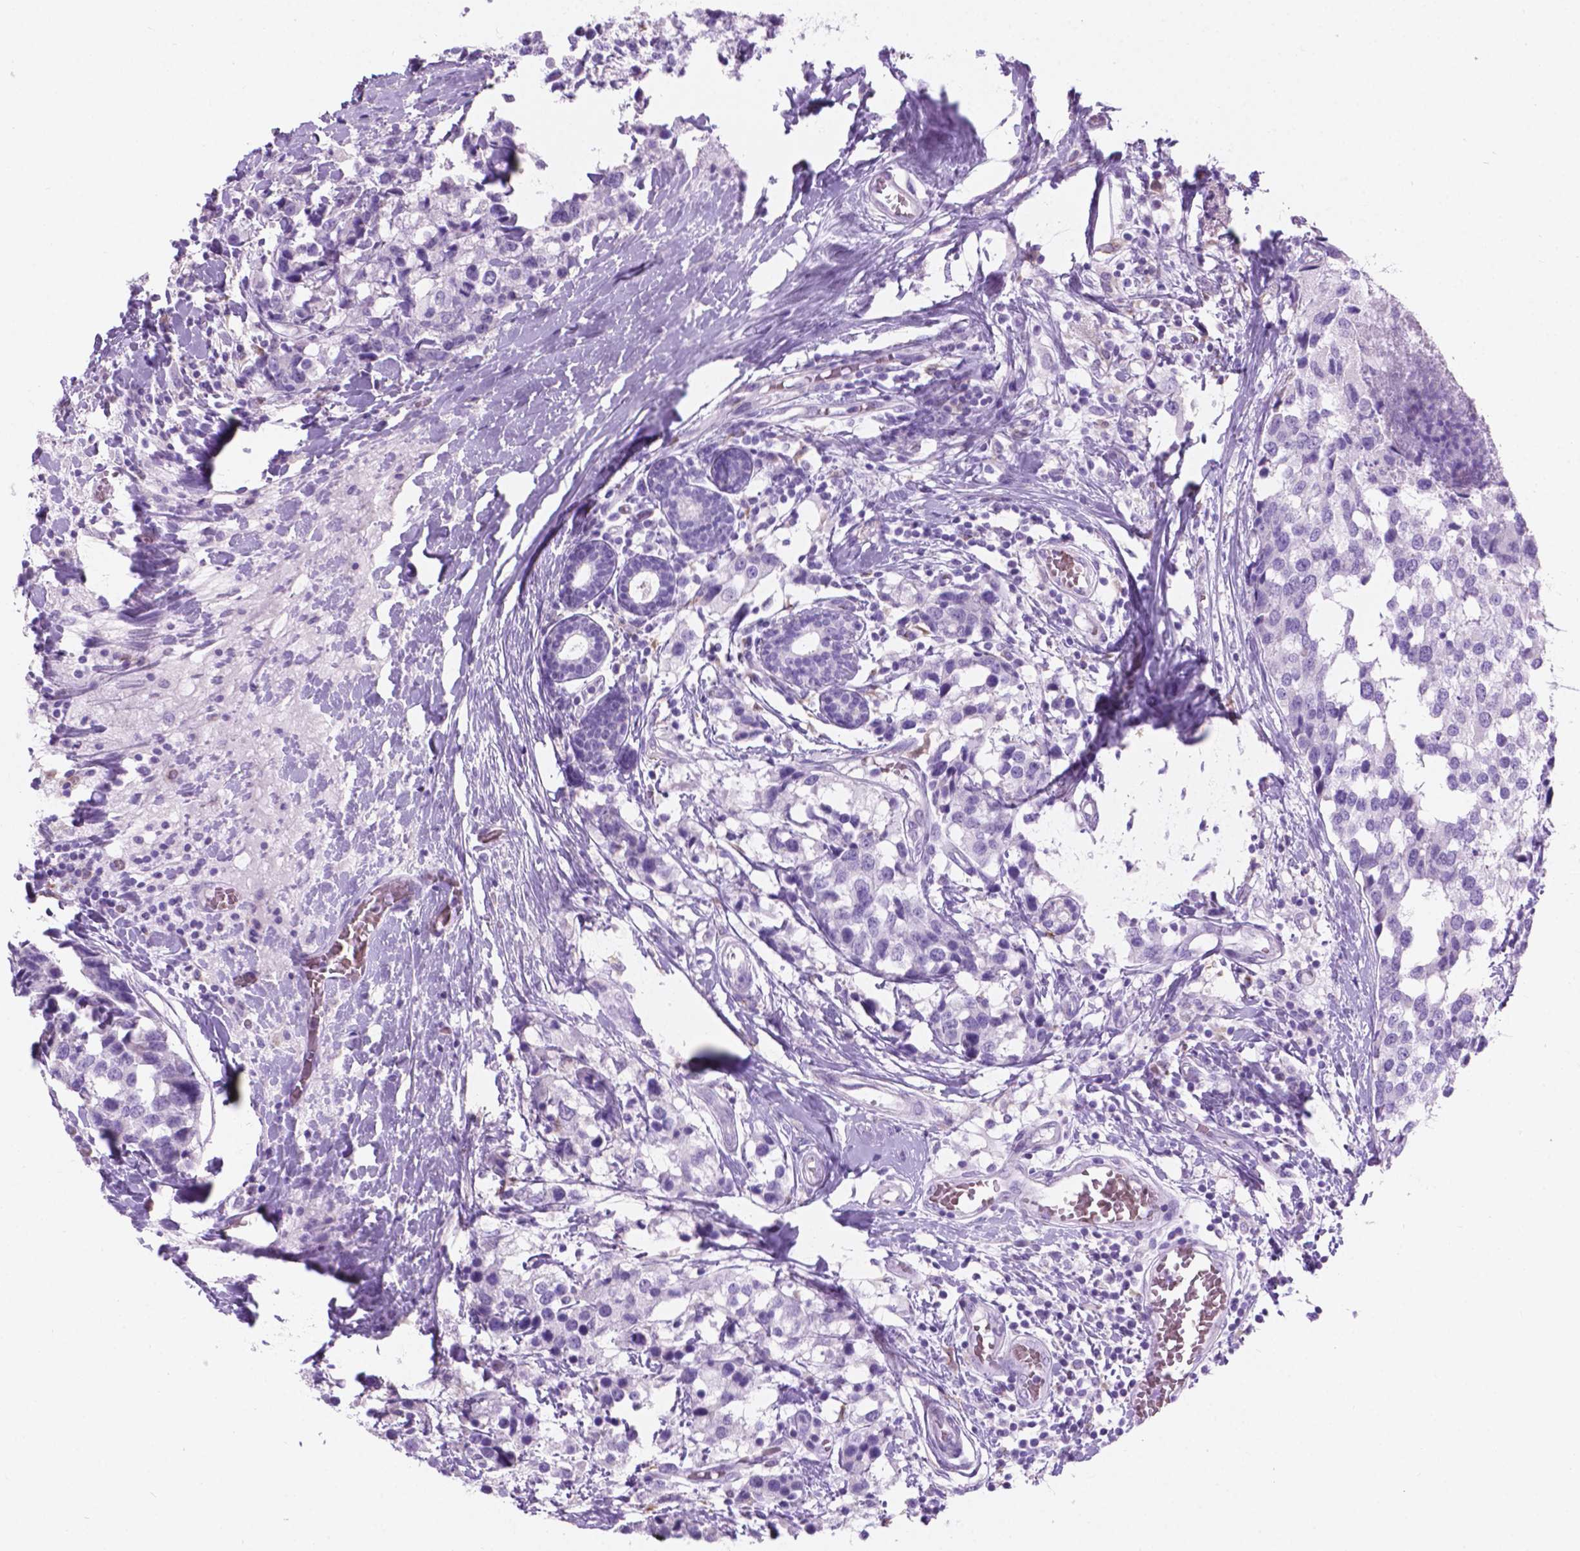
{"staining": {"intensity": "negative", "quantity": "none", "location": "none"}, "tissue": "breast cancer", "cell_type": "Tumor cells", "image_type": "cancer", "snomed": [{"axis": "morphology", "description": "Lobular carcinoma"}, {"axis": "topography", "description": "Breast"}], "caption": "Tumor cells are negative for brown protein staining in breast lobular carcinoma. Brightfield microscopy of immunohistochemistry stained with DAB (3,3'-diaminobenzidine) (brown) and hematoxylin (blue), captured at high magnification.", "gene": "GRIN2B", "patient": {"sex": "female", "age": 59}}